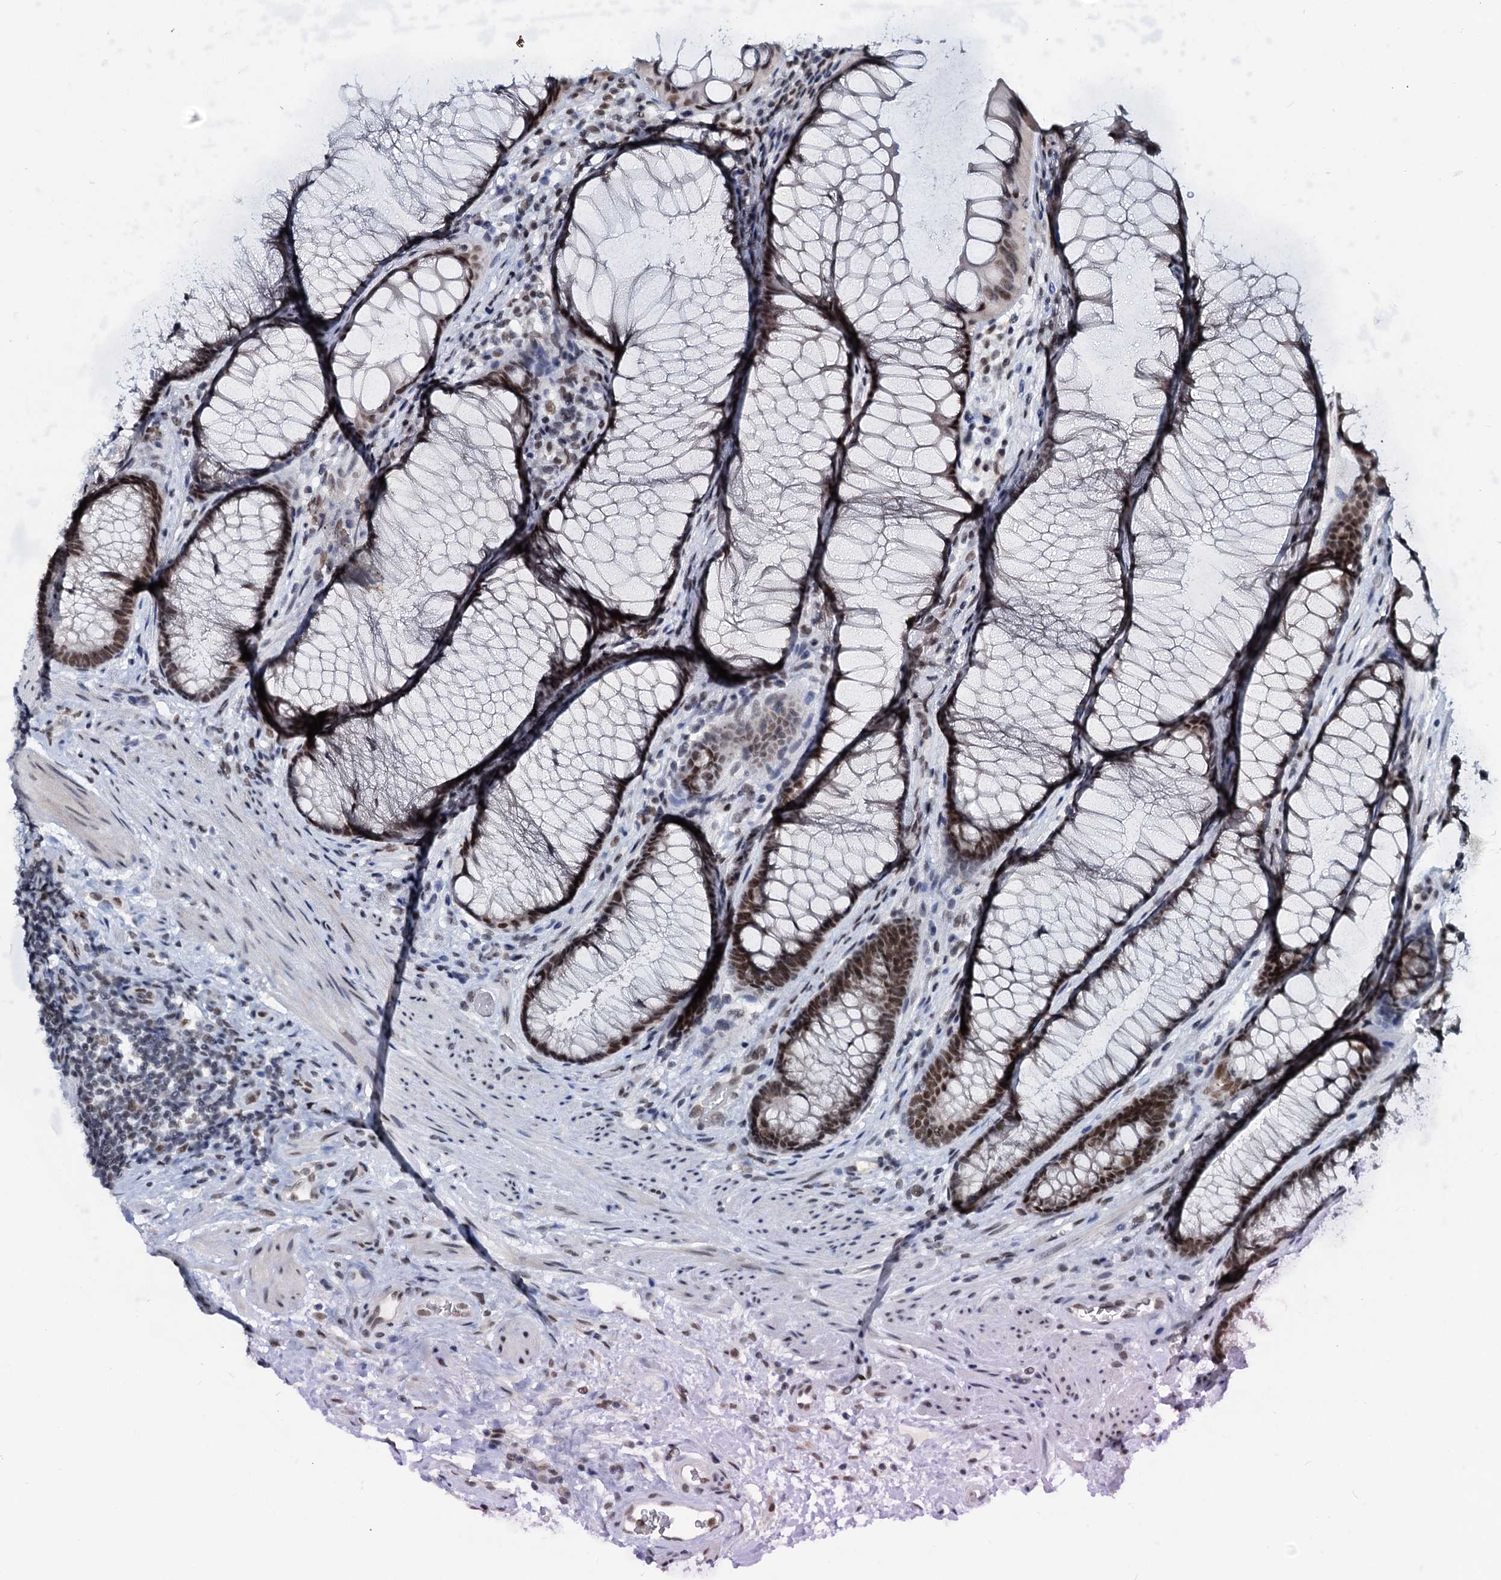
{"staining": {"intensity": "weak", "quantity": "25%-75%", "location": "nuclear"}, "tissue": "colon", "cell_type": "Endothelial cells", "image_type": "normal", "snomed": [{"axis": "morphology", "description": "Normal tissue, NOS"}, {"axis": "topography", "description": "Colon"}], "caption": "This is a photomicrograph of immunohistochemistry staining of unremarkable colon, which shows weak expression in the nuclear of endothelial cells.", "gene": "SNRPD1", "patient": {"sex": "female", "age": 82}}